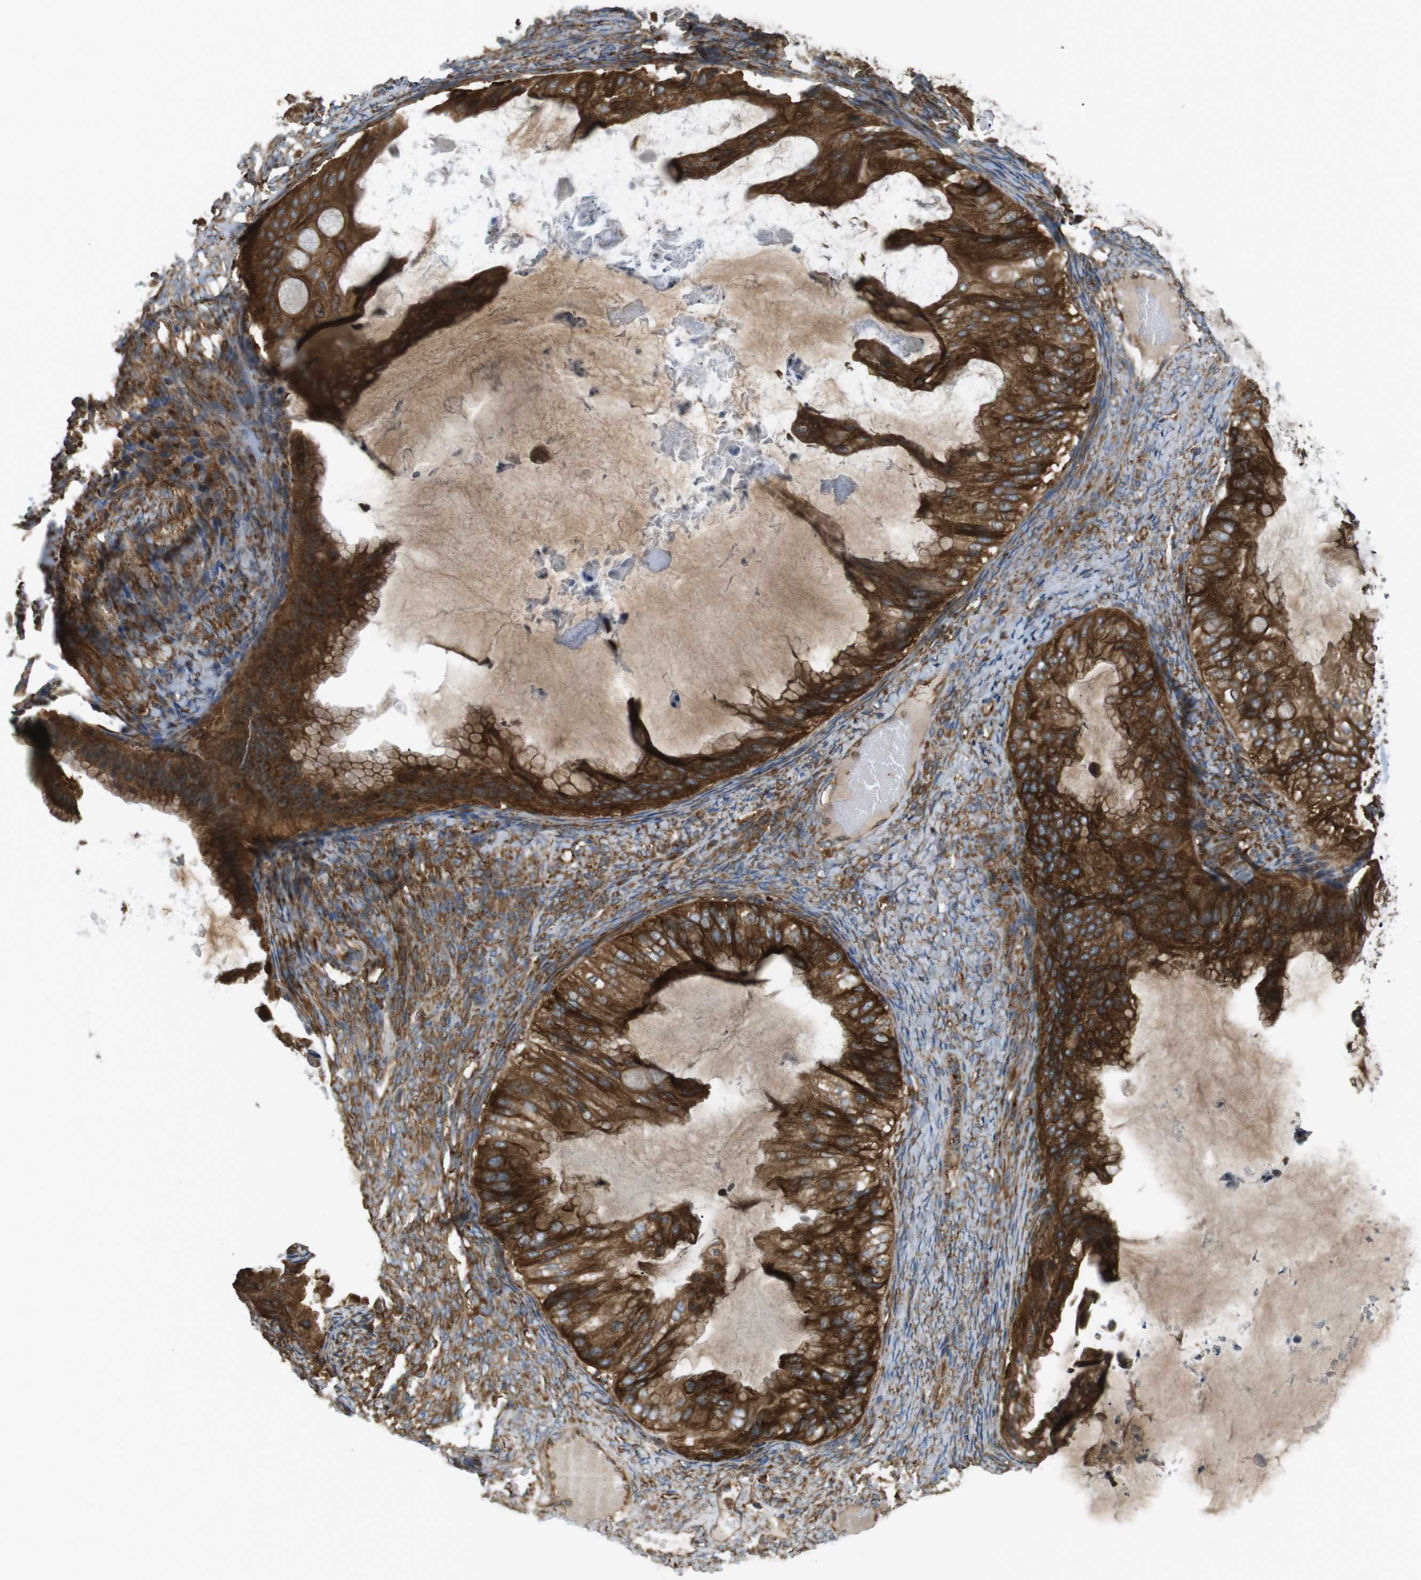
{"staining": {"intensity": "strong", "quantity": ">75%", "location": "cytoplasmic/membranous"}, "tissue": "ovarian cancer", "cell_type": "Tumor cells", "image_type": "cancer", "snomed": [{"axis": "morphology", "description": "Cystadenocarcinoma, mucinous, NOS"}, {"axis": "topography", "description": "Ovary"}], "caption": "Protein analysis of ovarian mucinous cystadenocarcinoma tissue shows strong cytoplasmic/membranous expression in approximately >75% of tumor cells.", "gene": "TSC1", "patient": {"sex": "female", "age": 61}}